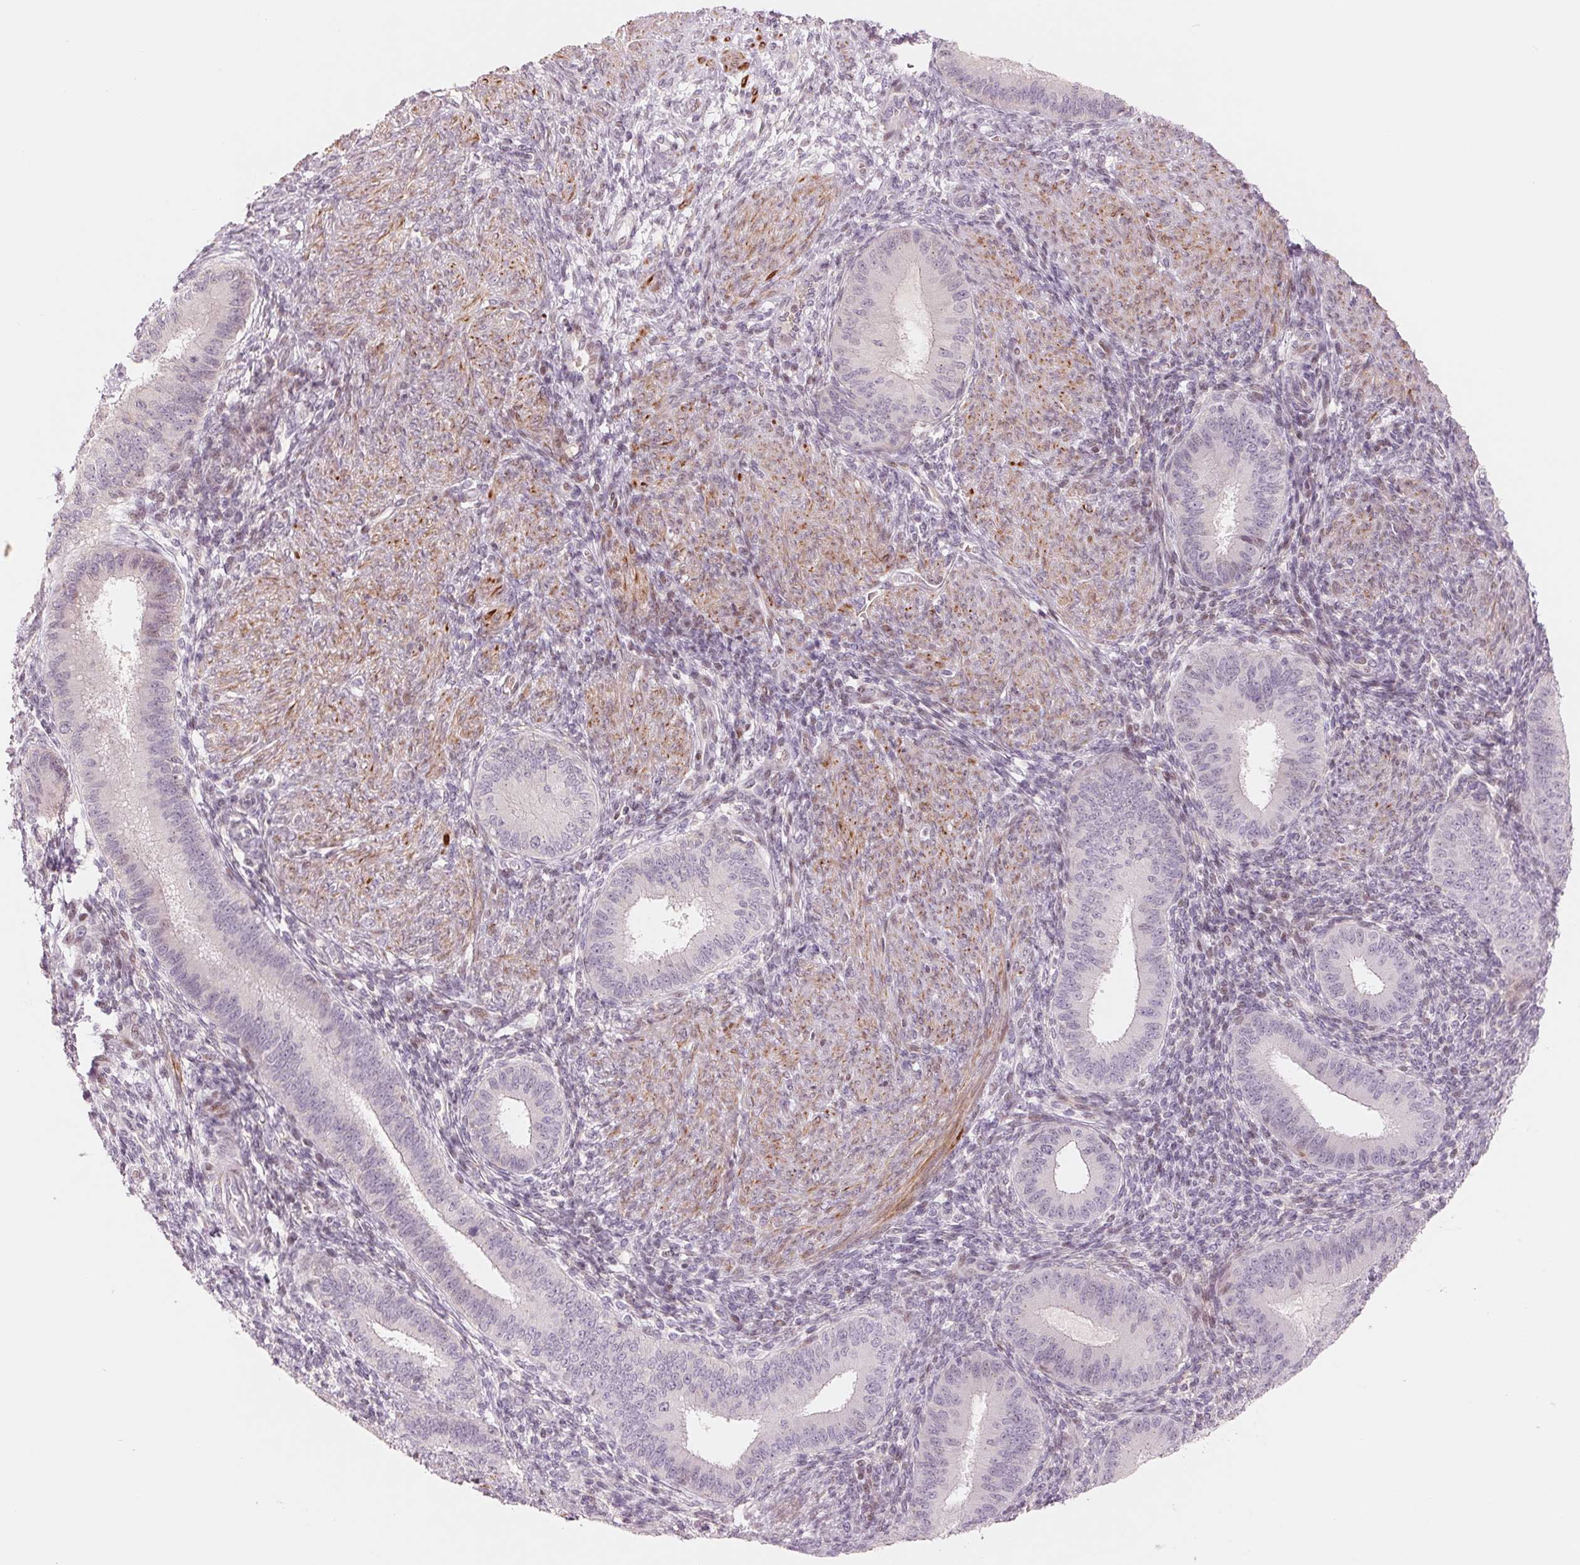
{"staining": {"intensity": "negative", "quantity": "none", "location": "none"}, "tissue": "endometrium", "cell_type": "Cells in endometrial stroma", "image_type": "normal", "snomed": [{"axis": "morphology", "description": "Normal tissue, NOS"}, {"axis": "topography", "description": "Endometrium"}], "caption": "A micrograph of human endometrium is negative for staining in cells in endometrial stroma.", "gene": "SLC17A4", "patient": {"sex": "female", "age": 39}}